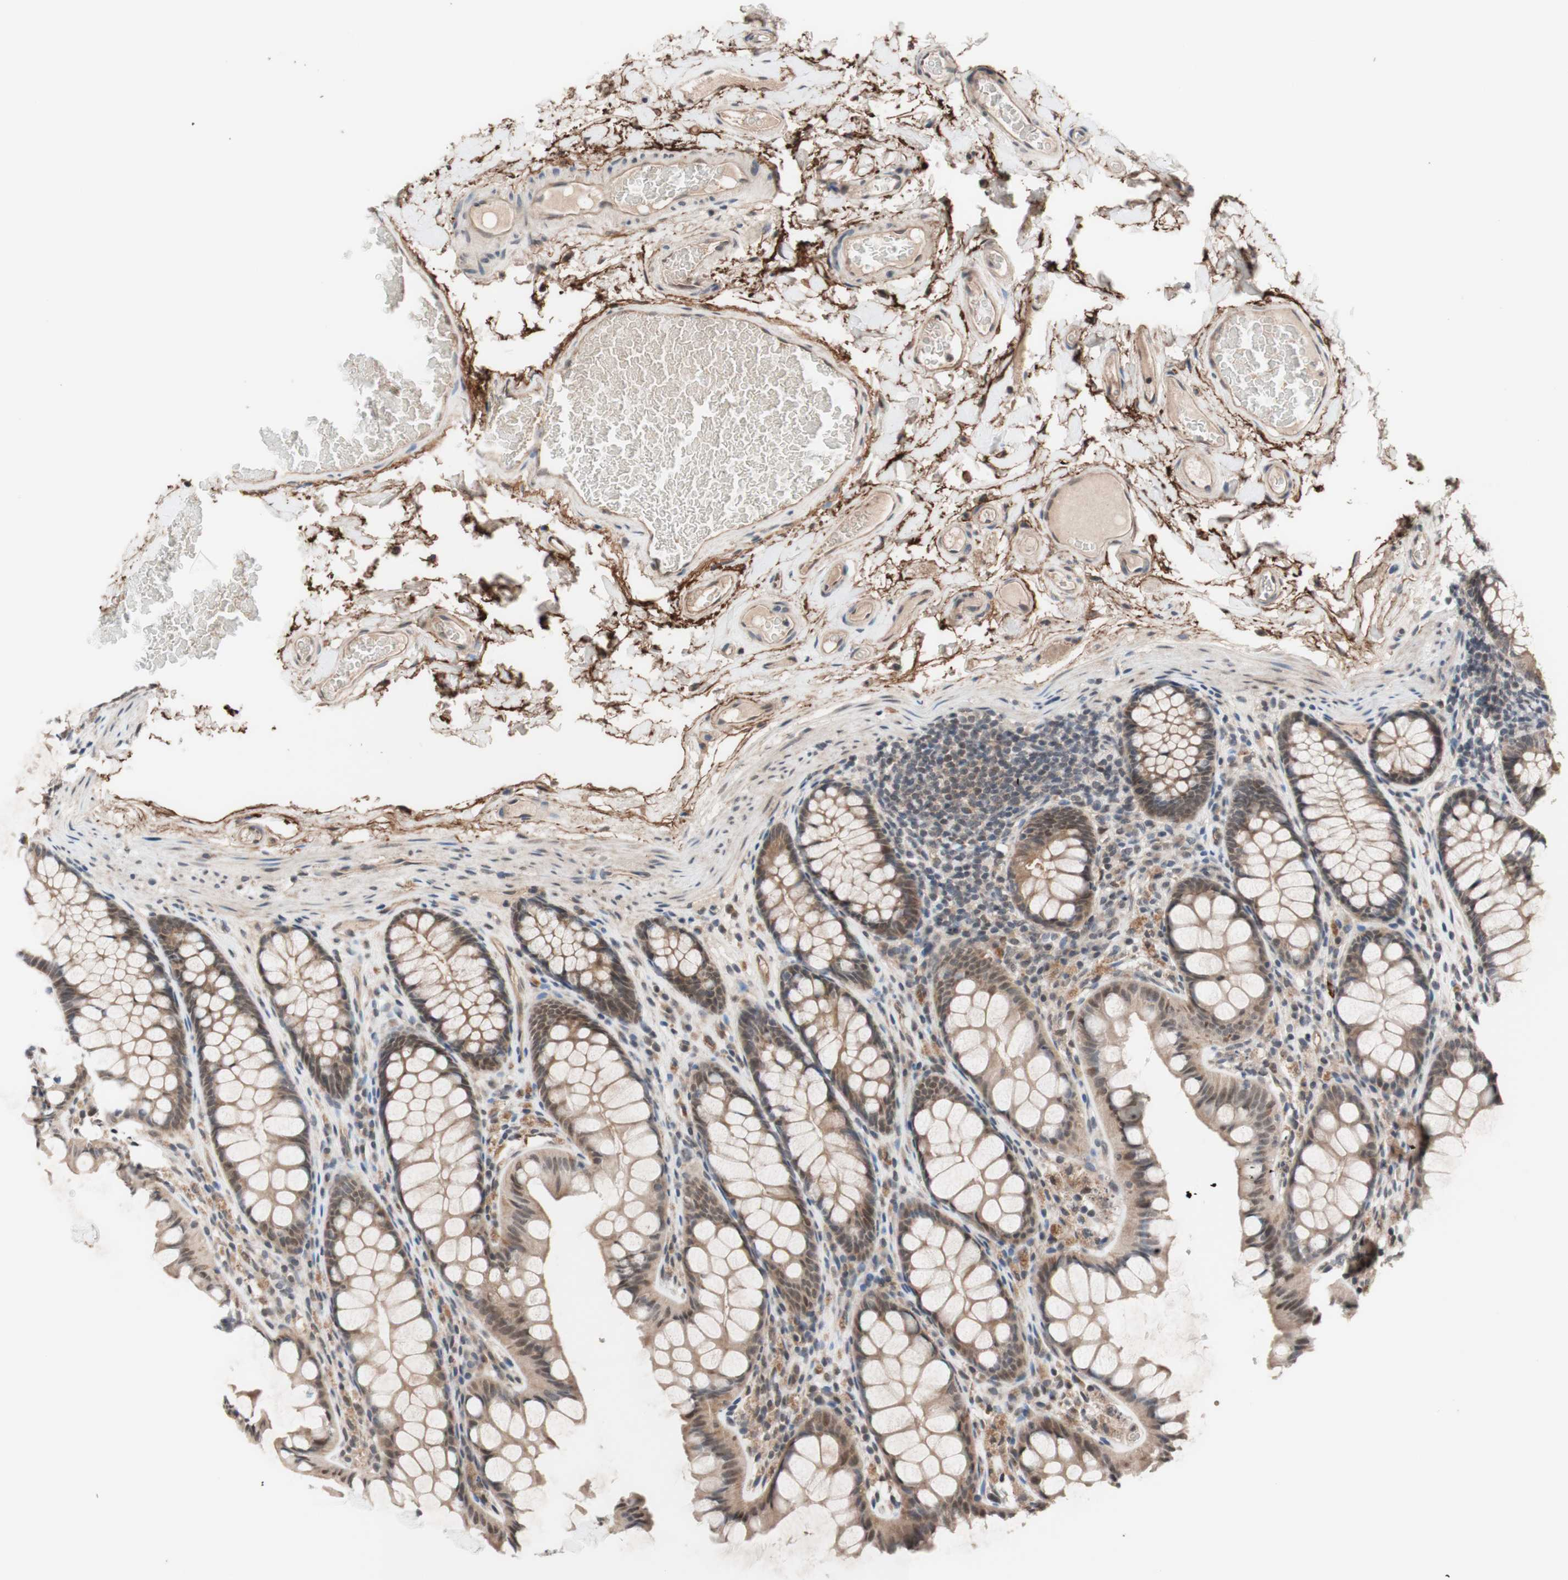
{"staining": {"intensity": "moderate", "quantity": ">75%", "location": "cytoplasmic/membranous"}, "tissue": "colon", "cell_type": "Endothelial cells", "image_type": "normal", "snomed": [{"axis": "morphology", "description": "Normal tissue, NOS"}, {"axis": "topography", "description": "Colon"}], "caption": "This is an image of IHC staining of unremarkable colon, which shows moderate positivity in the cytoplasmic/membranous of endothelial cells.", "gene": "CD55", "patient": {"sex": "female", "age": 55}}